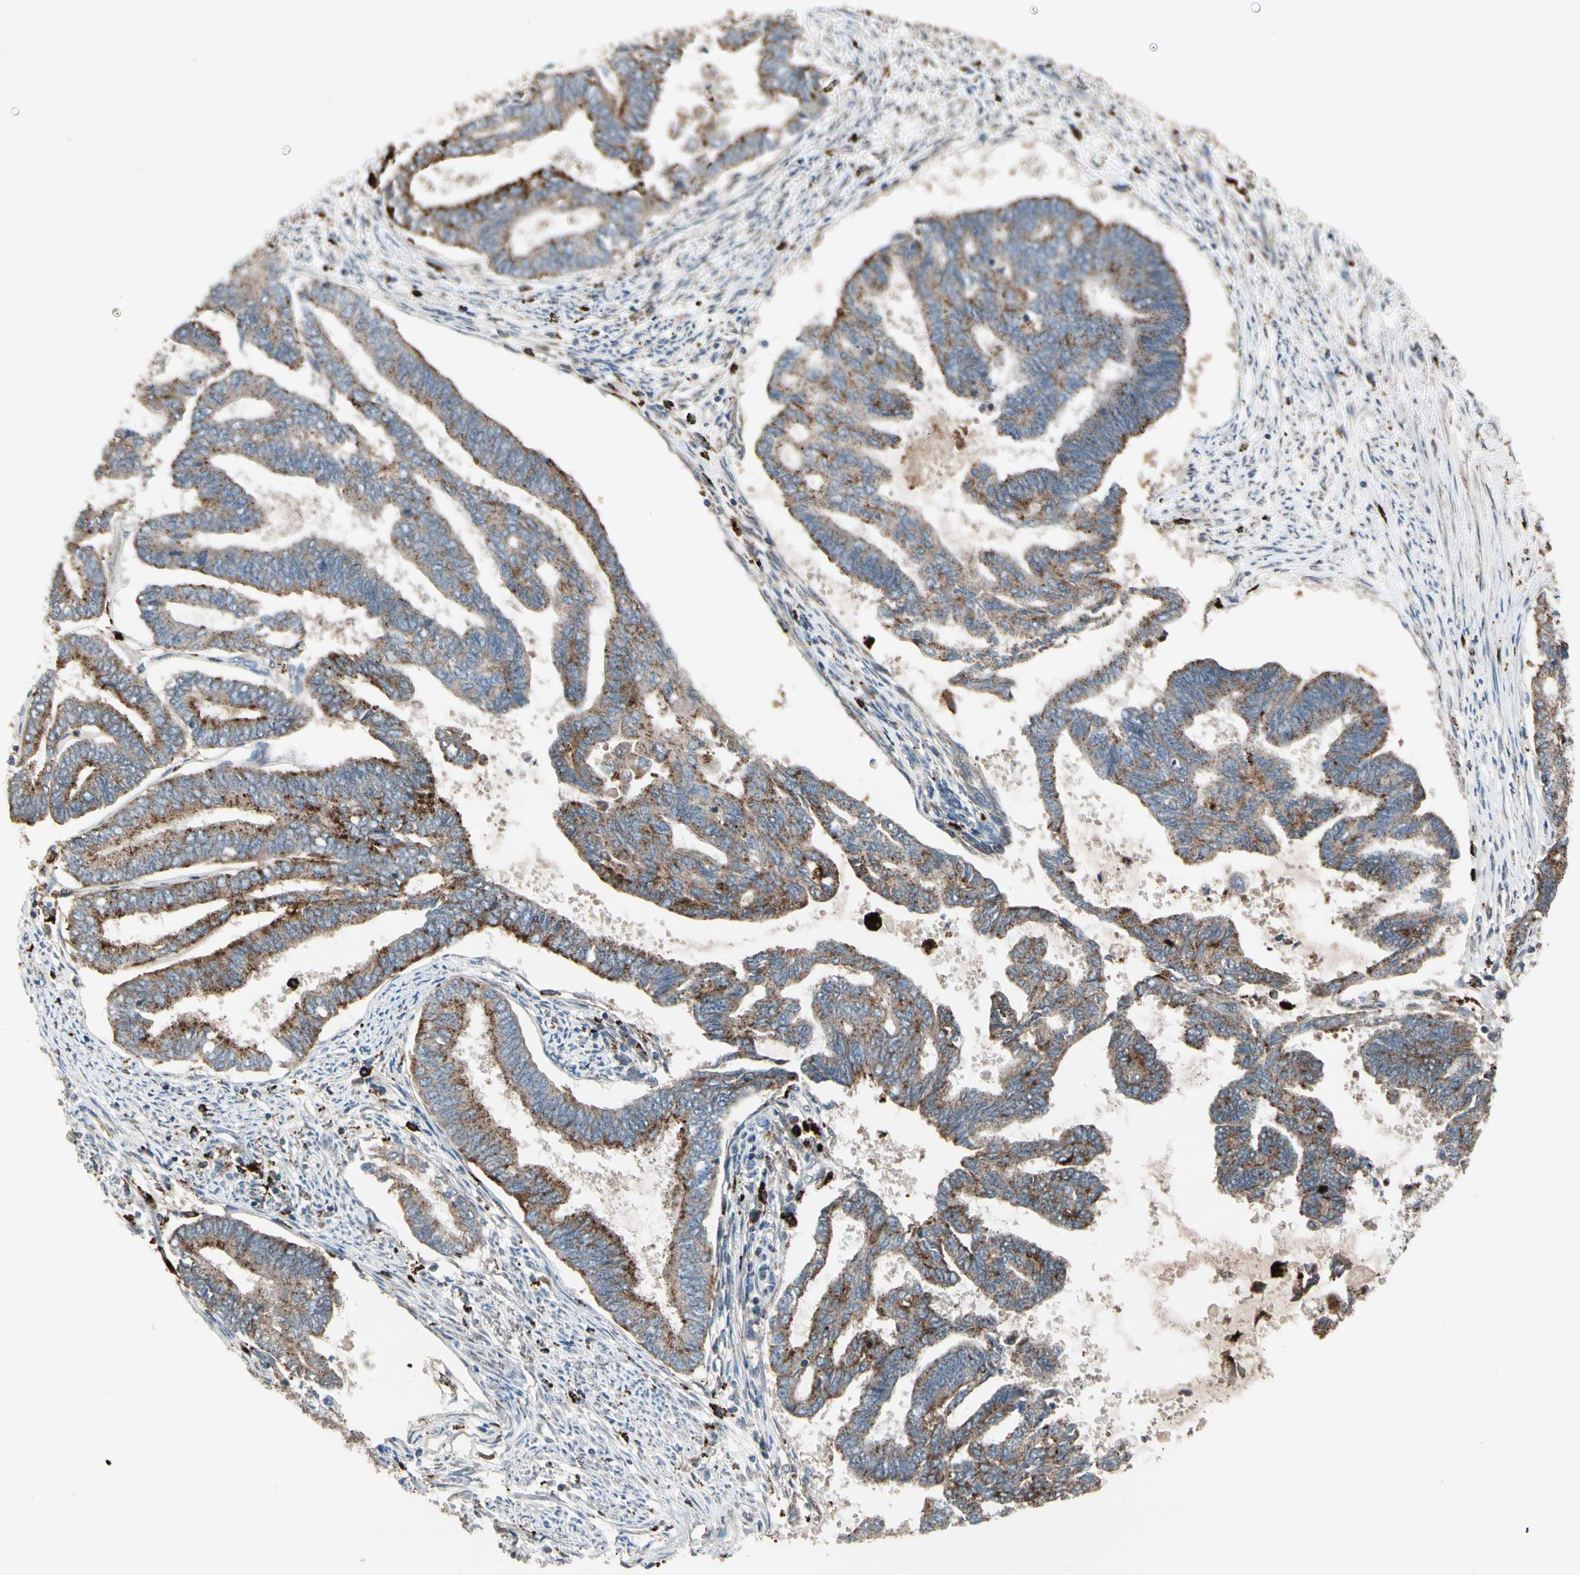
{"staining": {"intensity": "strong", "quantity": ">75%", "location": "cytoplasmic/membranous"}, "tissue": "endometrial cancer", "cell_type": "Tumor cells", "image_type": "cancer", "snomed": [{"axis": "morphology", "description": "Adenocarcinoma, NOS"}, {"axis": "topography", "description": "Endometrium"}], "caption": "Immunohistochemistry micrograph of neoplastic tissue: human endometrial adenocarcinoma stained using immunohistochemistry reveals high levels of strong protein expression localized specifically in the cytoplasmic/membranous of tumor cells, appearing as a cytoplasmic/membranous brown color.", "gene": "GM2A", "patient": {"sex": "female", "age": 86}}